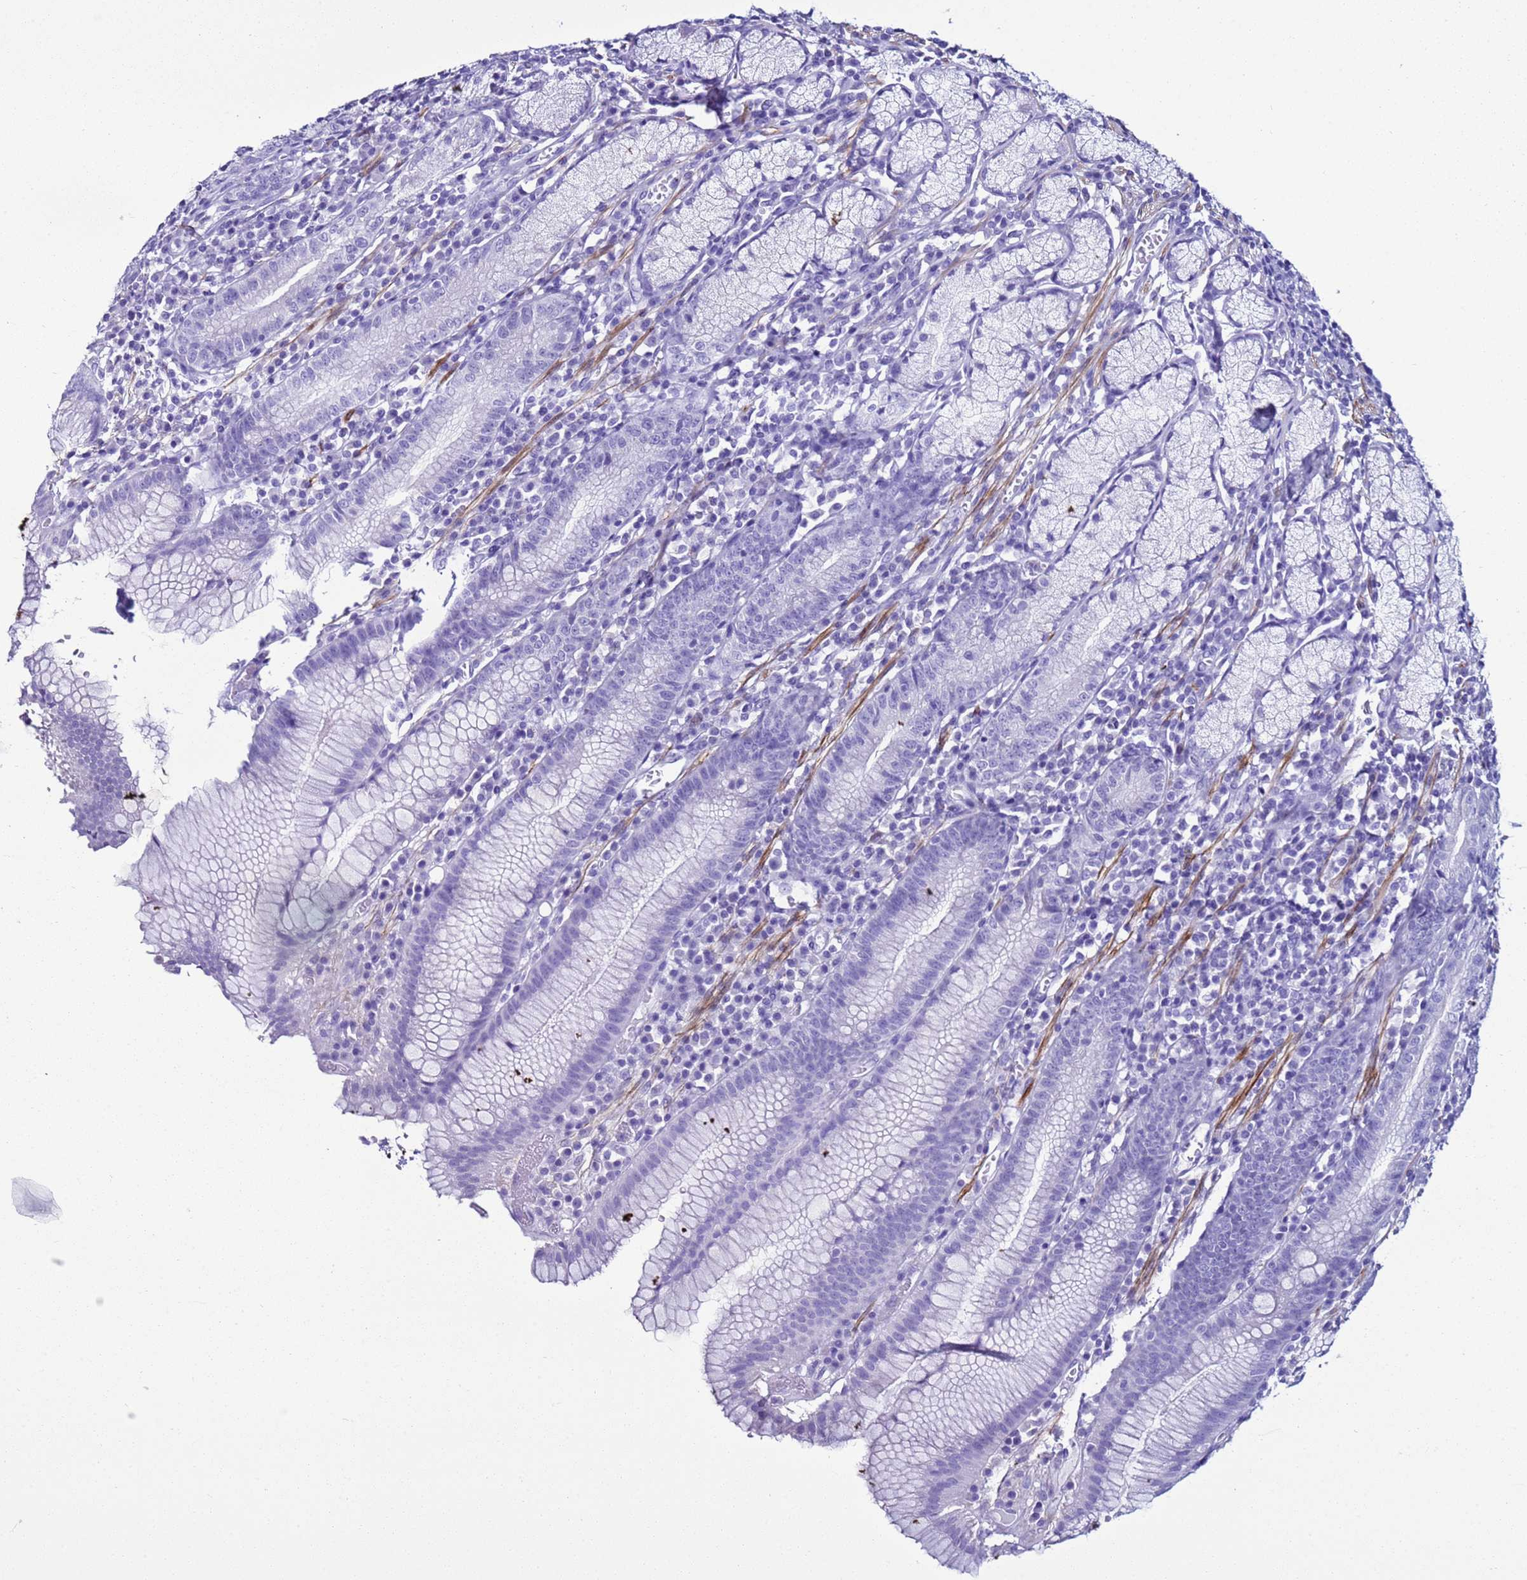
{"staining": {"intensity": "negative", "quantity": "none", "location": "none"}, "tissue": "stomach", "cell_type": "Glandular cells", "image_type": "normal", "snomed": [{"axis": "morphology", "description": "Normal tissue, NOS"}, {"axis": "topography", "description": "Stomach"}], "caption": "Histopathology image shows no protein staining in glandular cells of unremarkable stomach.", "gene": "LCMT1", "patient": {"sex": "male", "age": 55}}